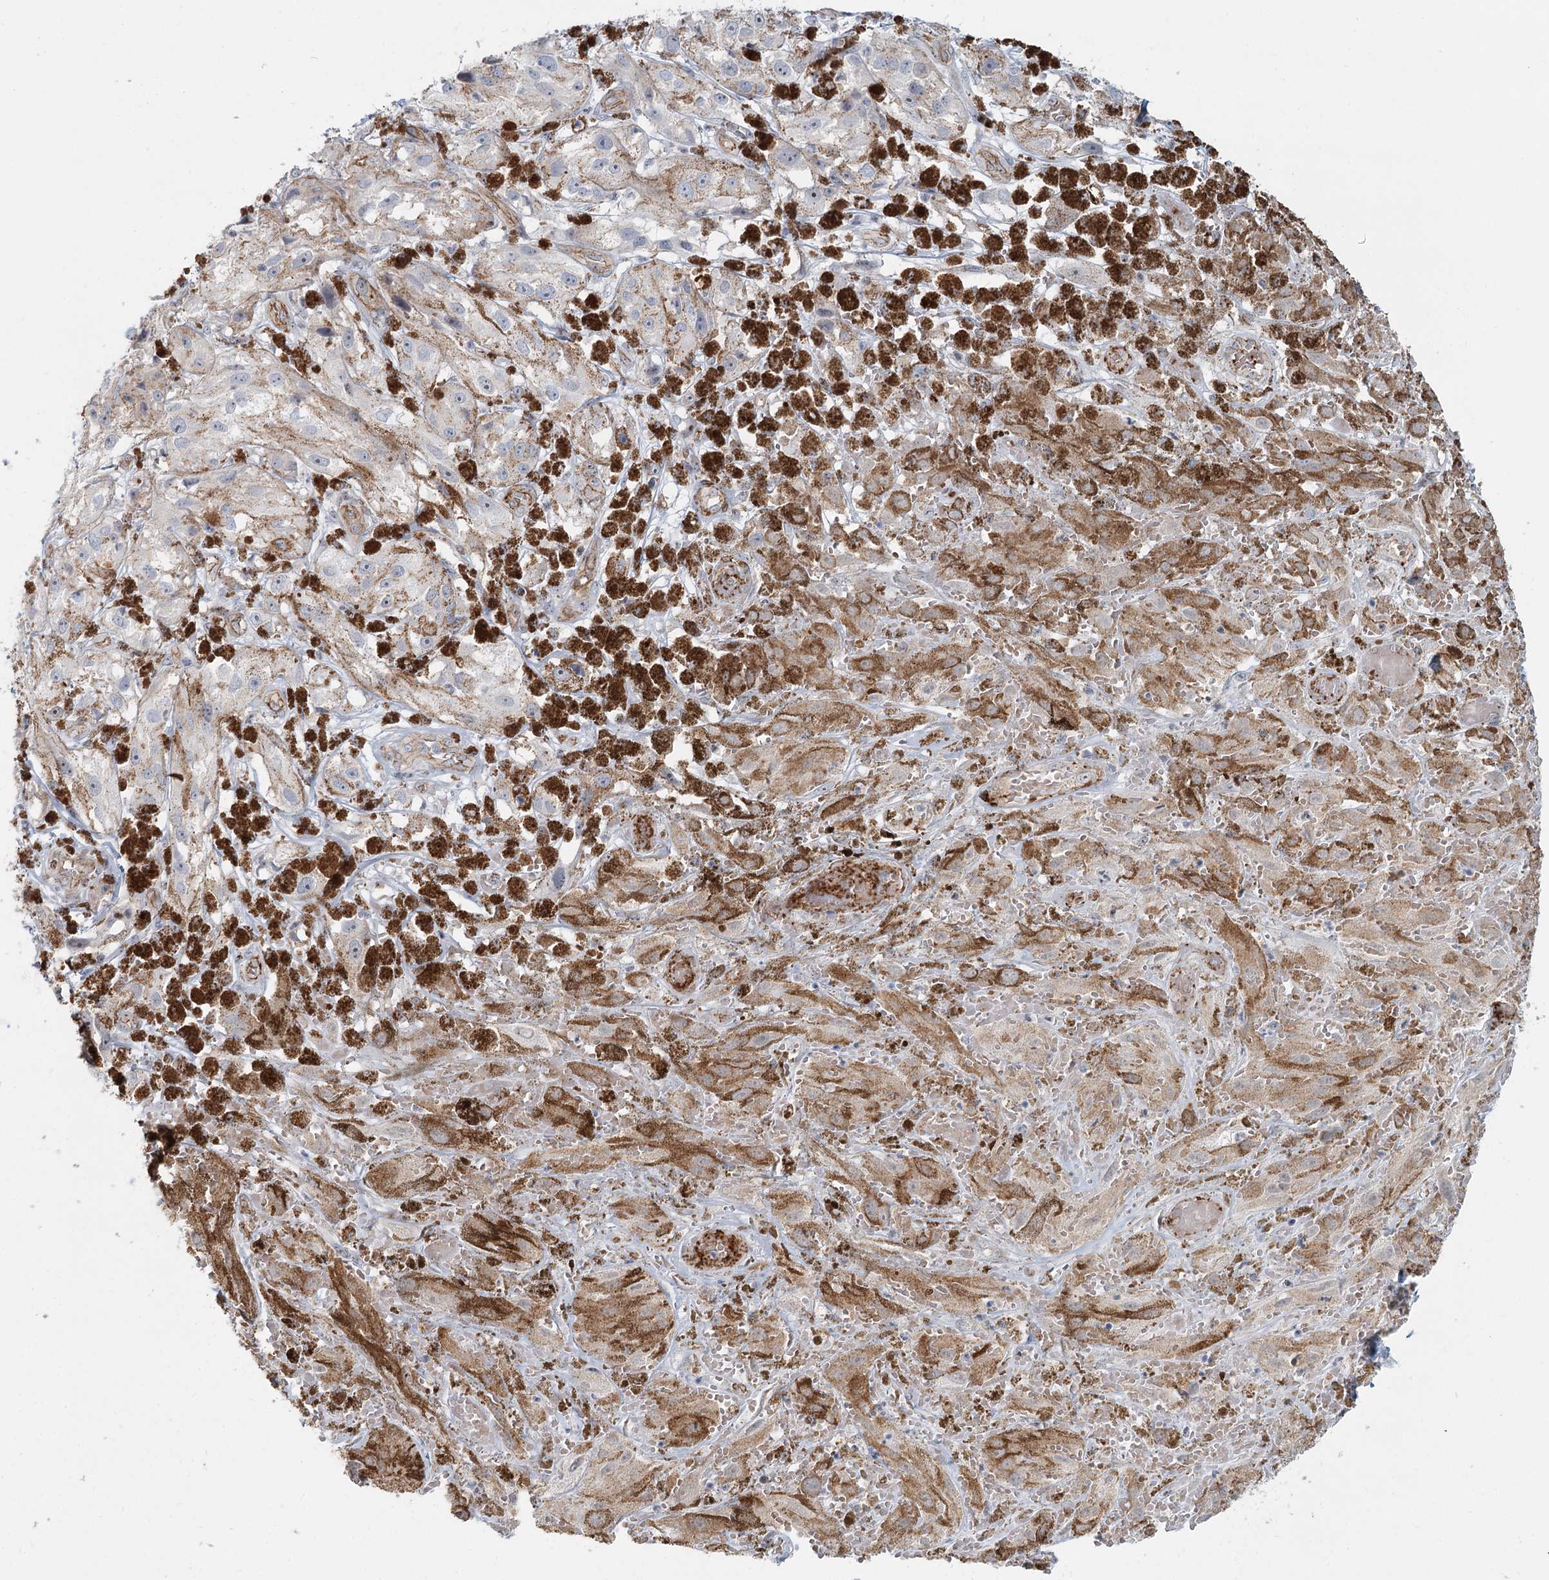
{"staining": {"intensity": "moderate", "quantity": "<25%", "location": "cytoplasmic/membranous"}, "tissue": "melanoma", "cell_type": "Tumor cells", "image_type": "cancer", "snomed": [{"axis": "morphology", "description": "Malignant melanoma, NOS"}, {"axis": "topography", "description": "Skin"}], "caption": "Protein staining demonstrates moderate cytoplasmic/membranous positivity in about <25% of tumor cells in melanoma. The protein is stained brown, and the nuclei are stained in blue (DAB IHC with brightfield microscopy, high magnification).", "gene": "ZFYVE28", "patient": {"sex": "male", "age": 88}}